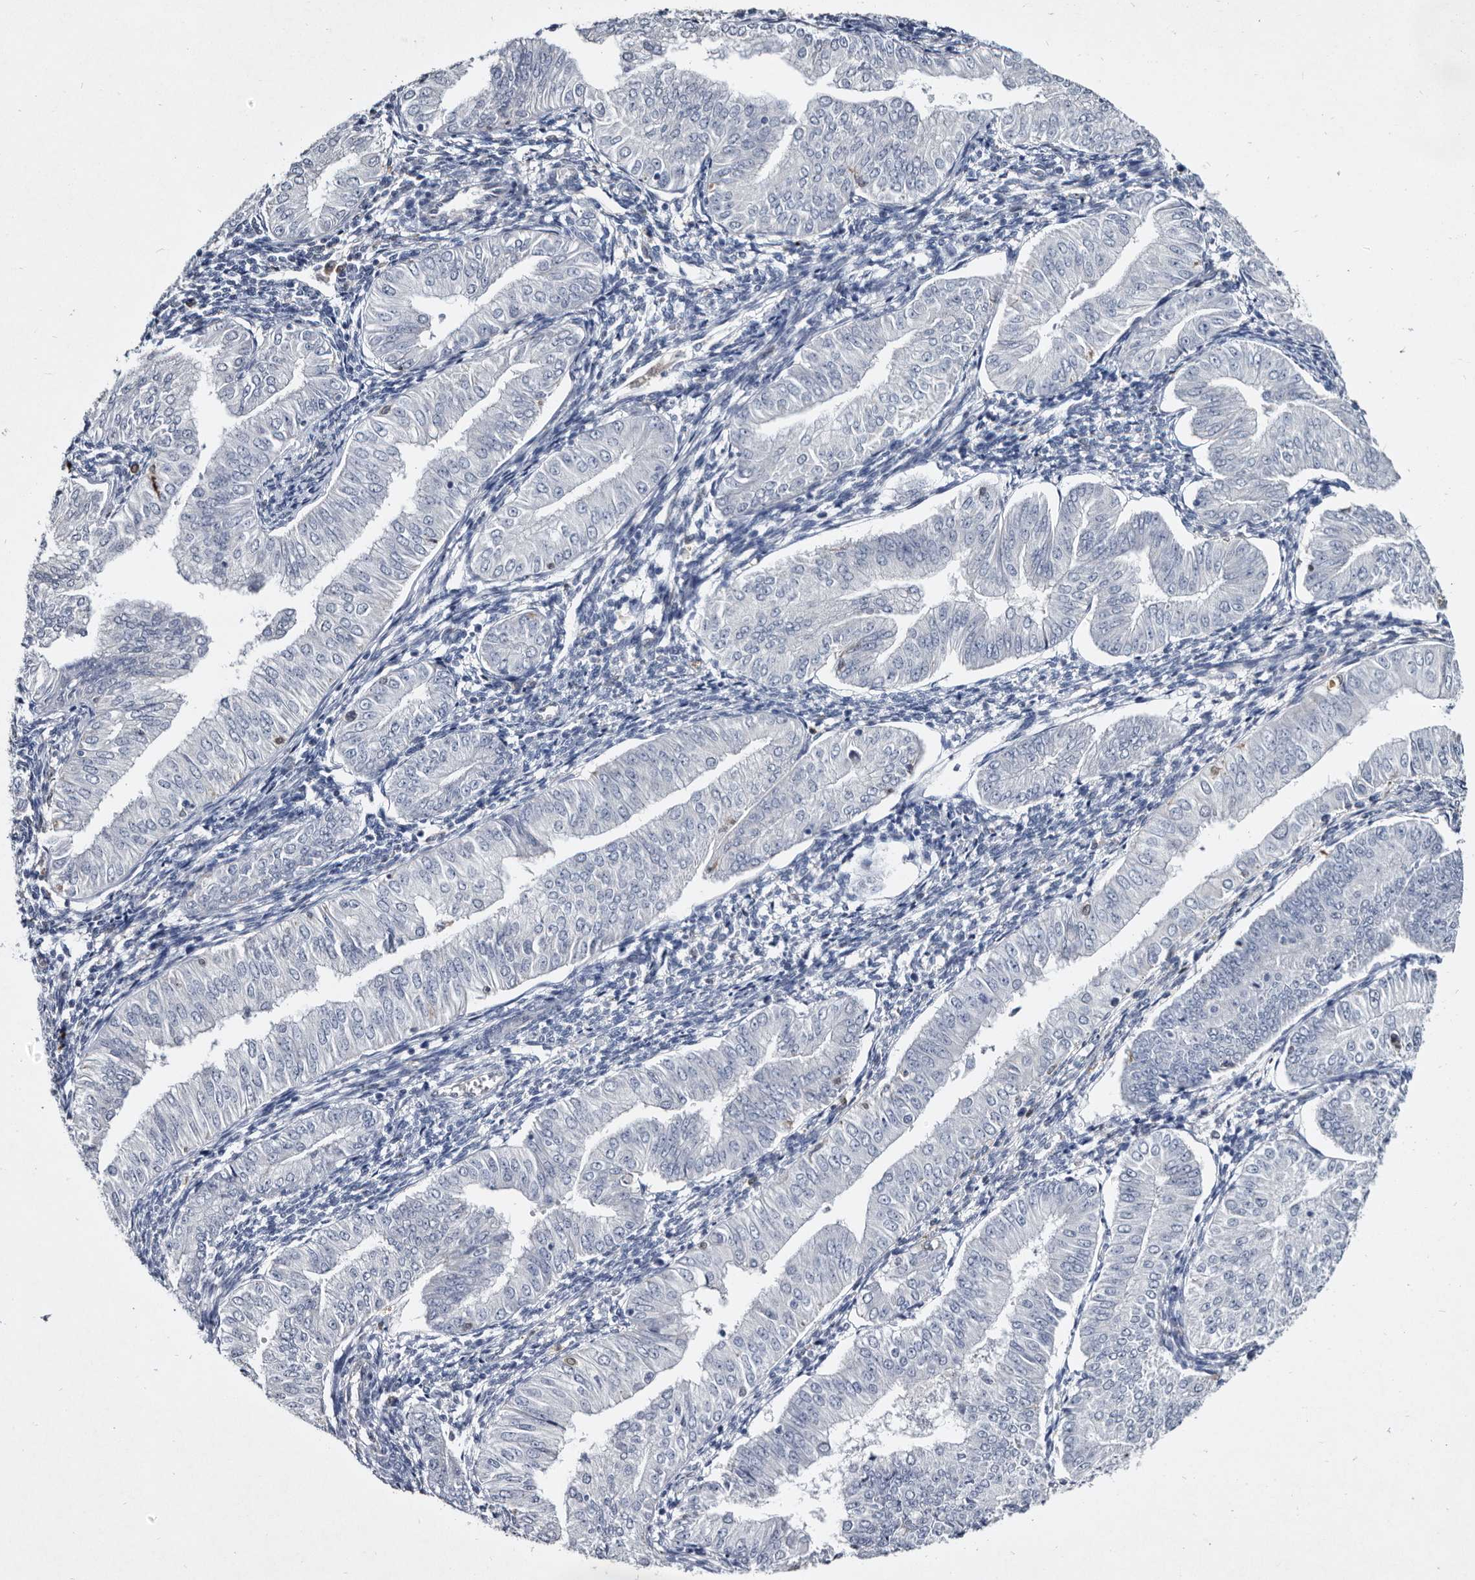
{"staining": {"intensity": "negative", "quantity": "none", "location": "none"}, "tissue": "endometrial cancer", "cell_type": "Tumor cells", "image_type": "cancer", "snomed": [{"axis": "morphology", "description": "Normal tissue, NOS"}, {"axis": "morphology", "description": "Adenocarcinoma, NOS"}, {"axis": "topography", "description": "Endometrium"}], "caption": "Immunohistochemical staining of human endometrial adenocarcinoma reveals no significant positivity in tumor cells.", "gene": "SERPINB8", "patient": {"sex": "female", "age": 53}}